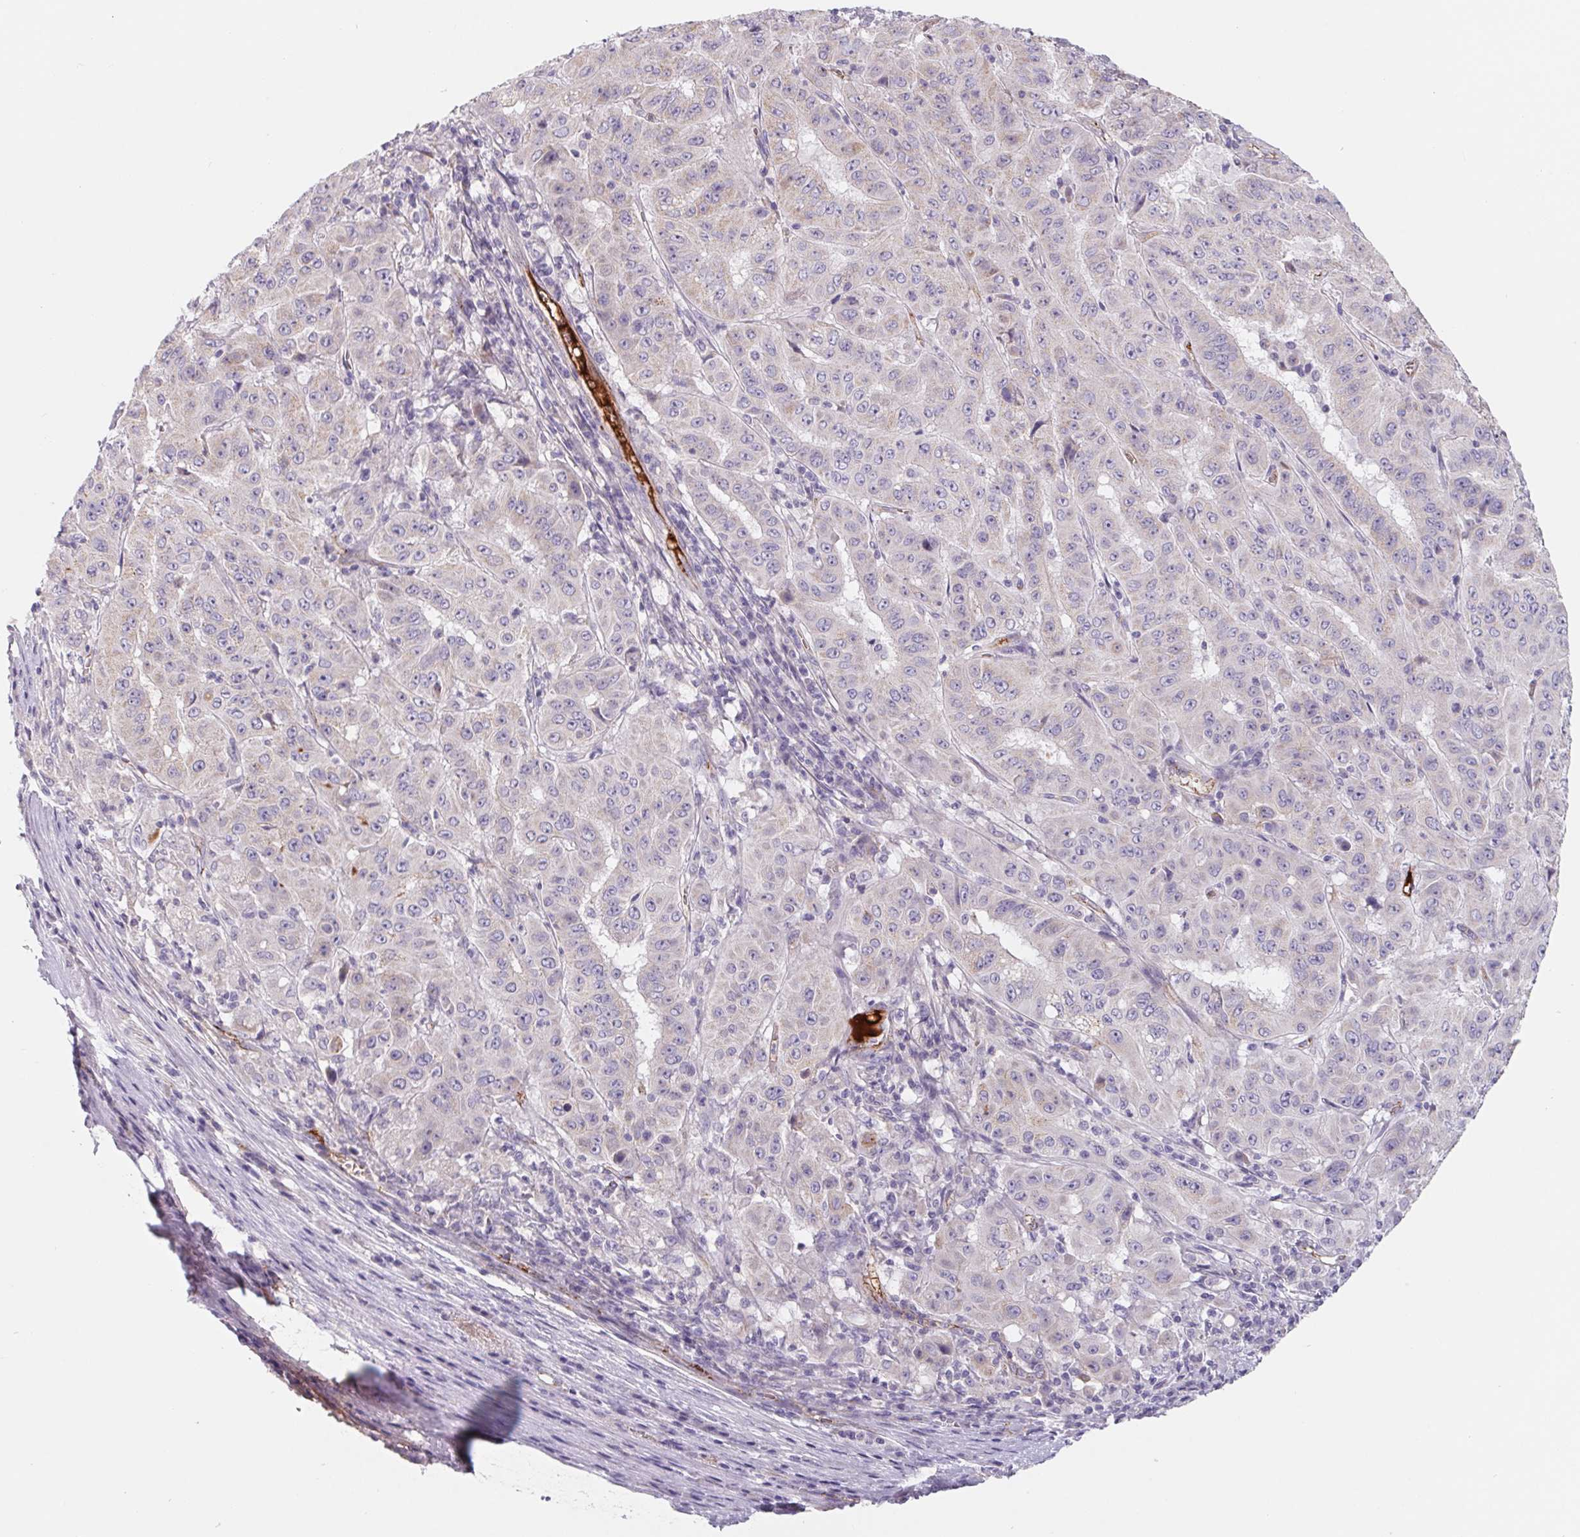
{"staining": {"intensity": "negative", "quantity": "none", "location": "none"}, "tissue": "pancreatic cancer", "cell_type": "Tumor cells", "image_type": "cancer", "snomed": [{"axis": "morphology", "description": "Adenocarcinoma, NOS"}, {"axis": "topography", "description": "Pancreas"}], "caption": "IHC image of neoplastic tissue: pancreatic cancer stained with DAB (3,3'-diaminobenzidine) displays no significant protein staining in tumor cells. (DAB (3,3'-diaminobenzidine) IHC, high magnification).", "gene": "LPA", "patient": {"sex": "male", "age": 63}}